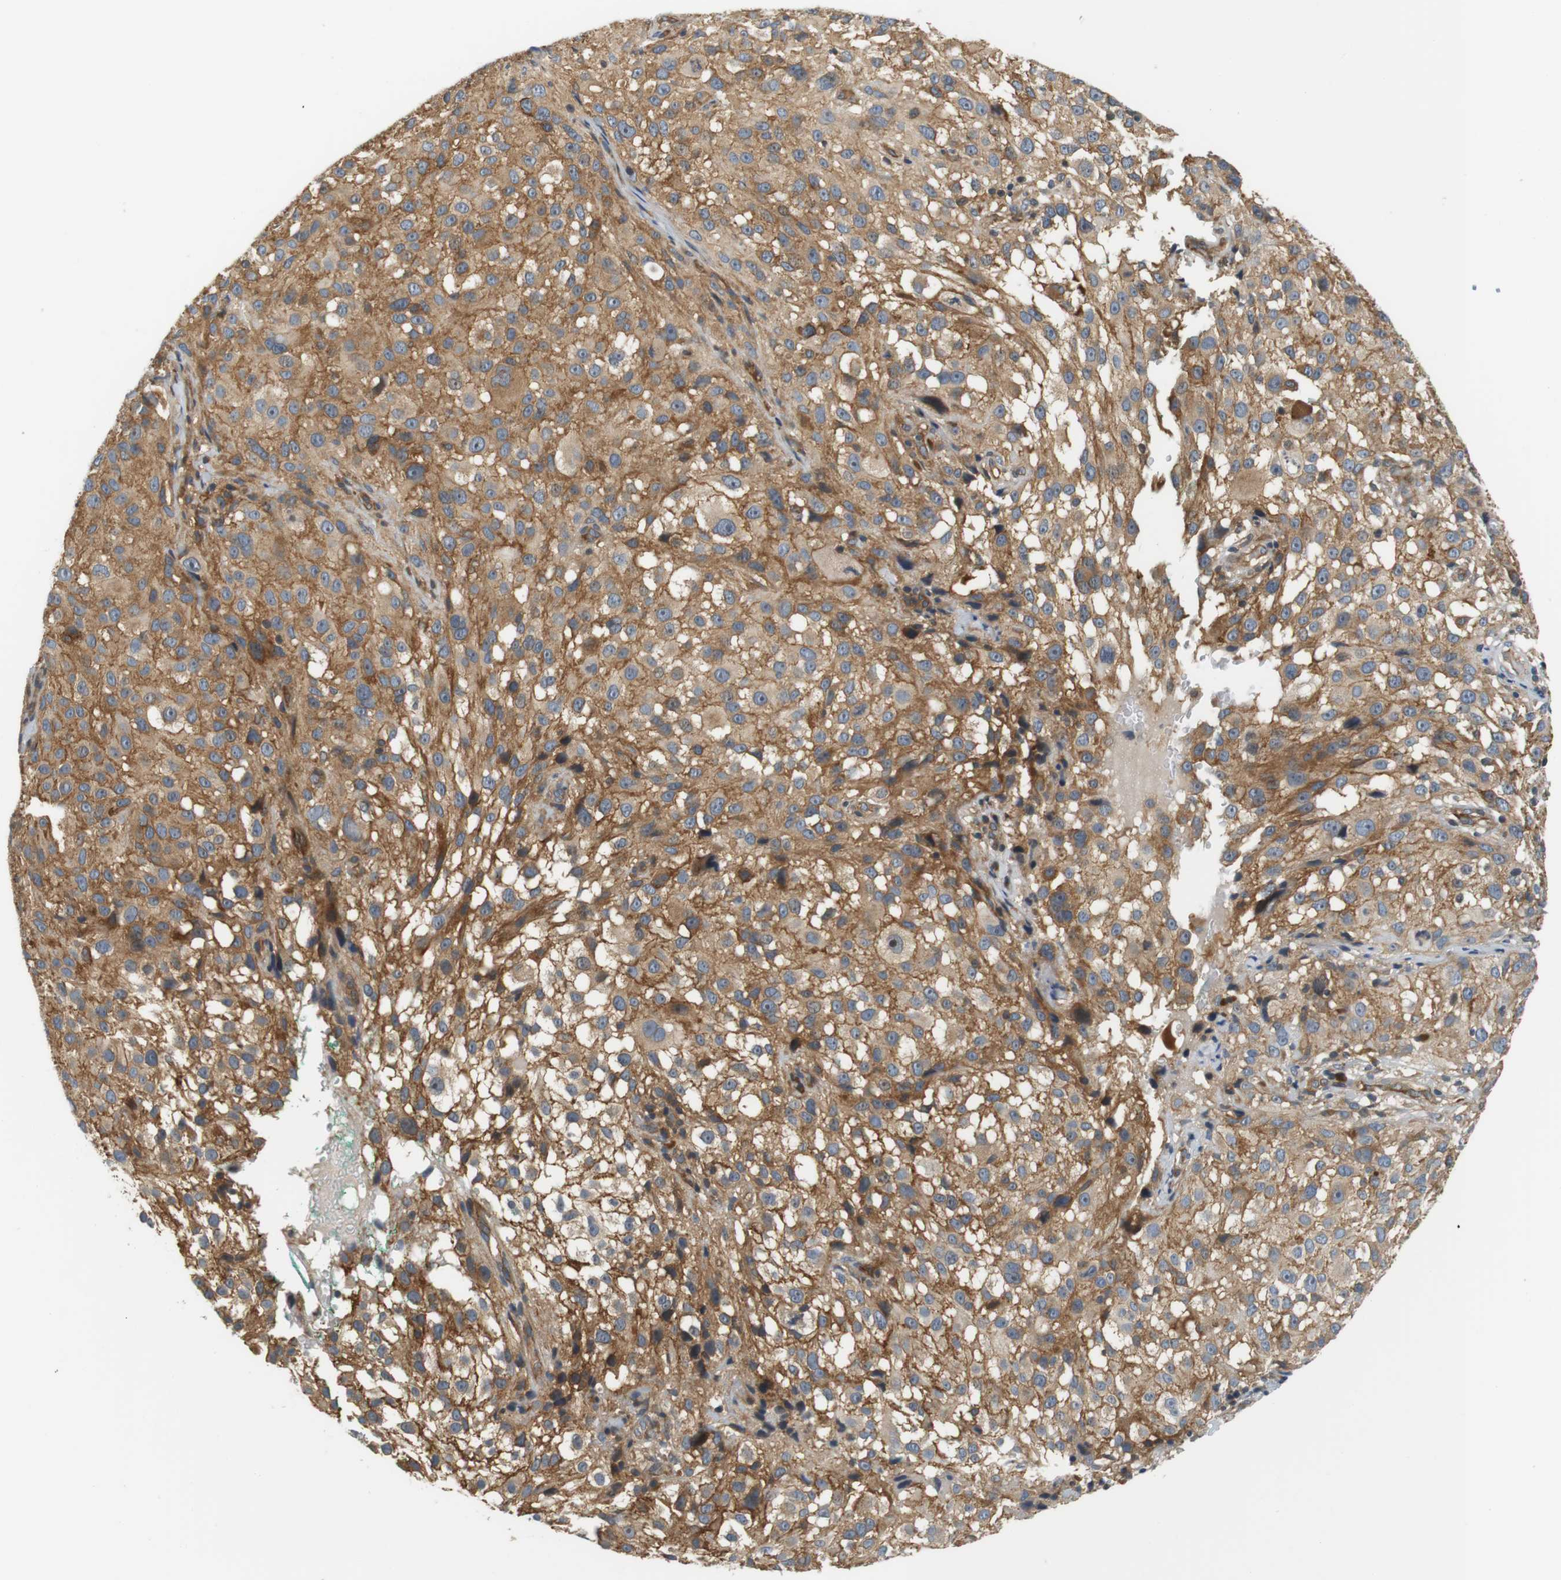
{"staining": {"intensity": "moderate", "quantity": ">75%", "location": "cytoplasmic/membranous"}, "tissue": "melanoma", "cell_type": "Tumor cells", "image_type": "cancer", "snomed": [{"axis": "morphology", "description": "Necrosis, NOS"}, {"axis": "morphology", "description": "Malignant melanoma, NOS"}, {"axis": "topography", "description": "Skin"}], "caption": "Immunohistochemical staining of melanoma demonstrates medium levels of moderate cytoplasmic/membranous protein positivity in approximately >75% of tumor cells.", "gene": "SH3GLB1", "patient": {"sex": "female", "age": 87}}